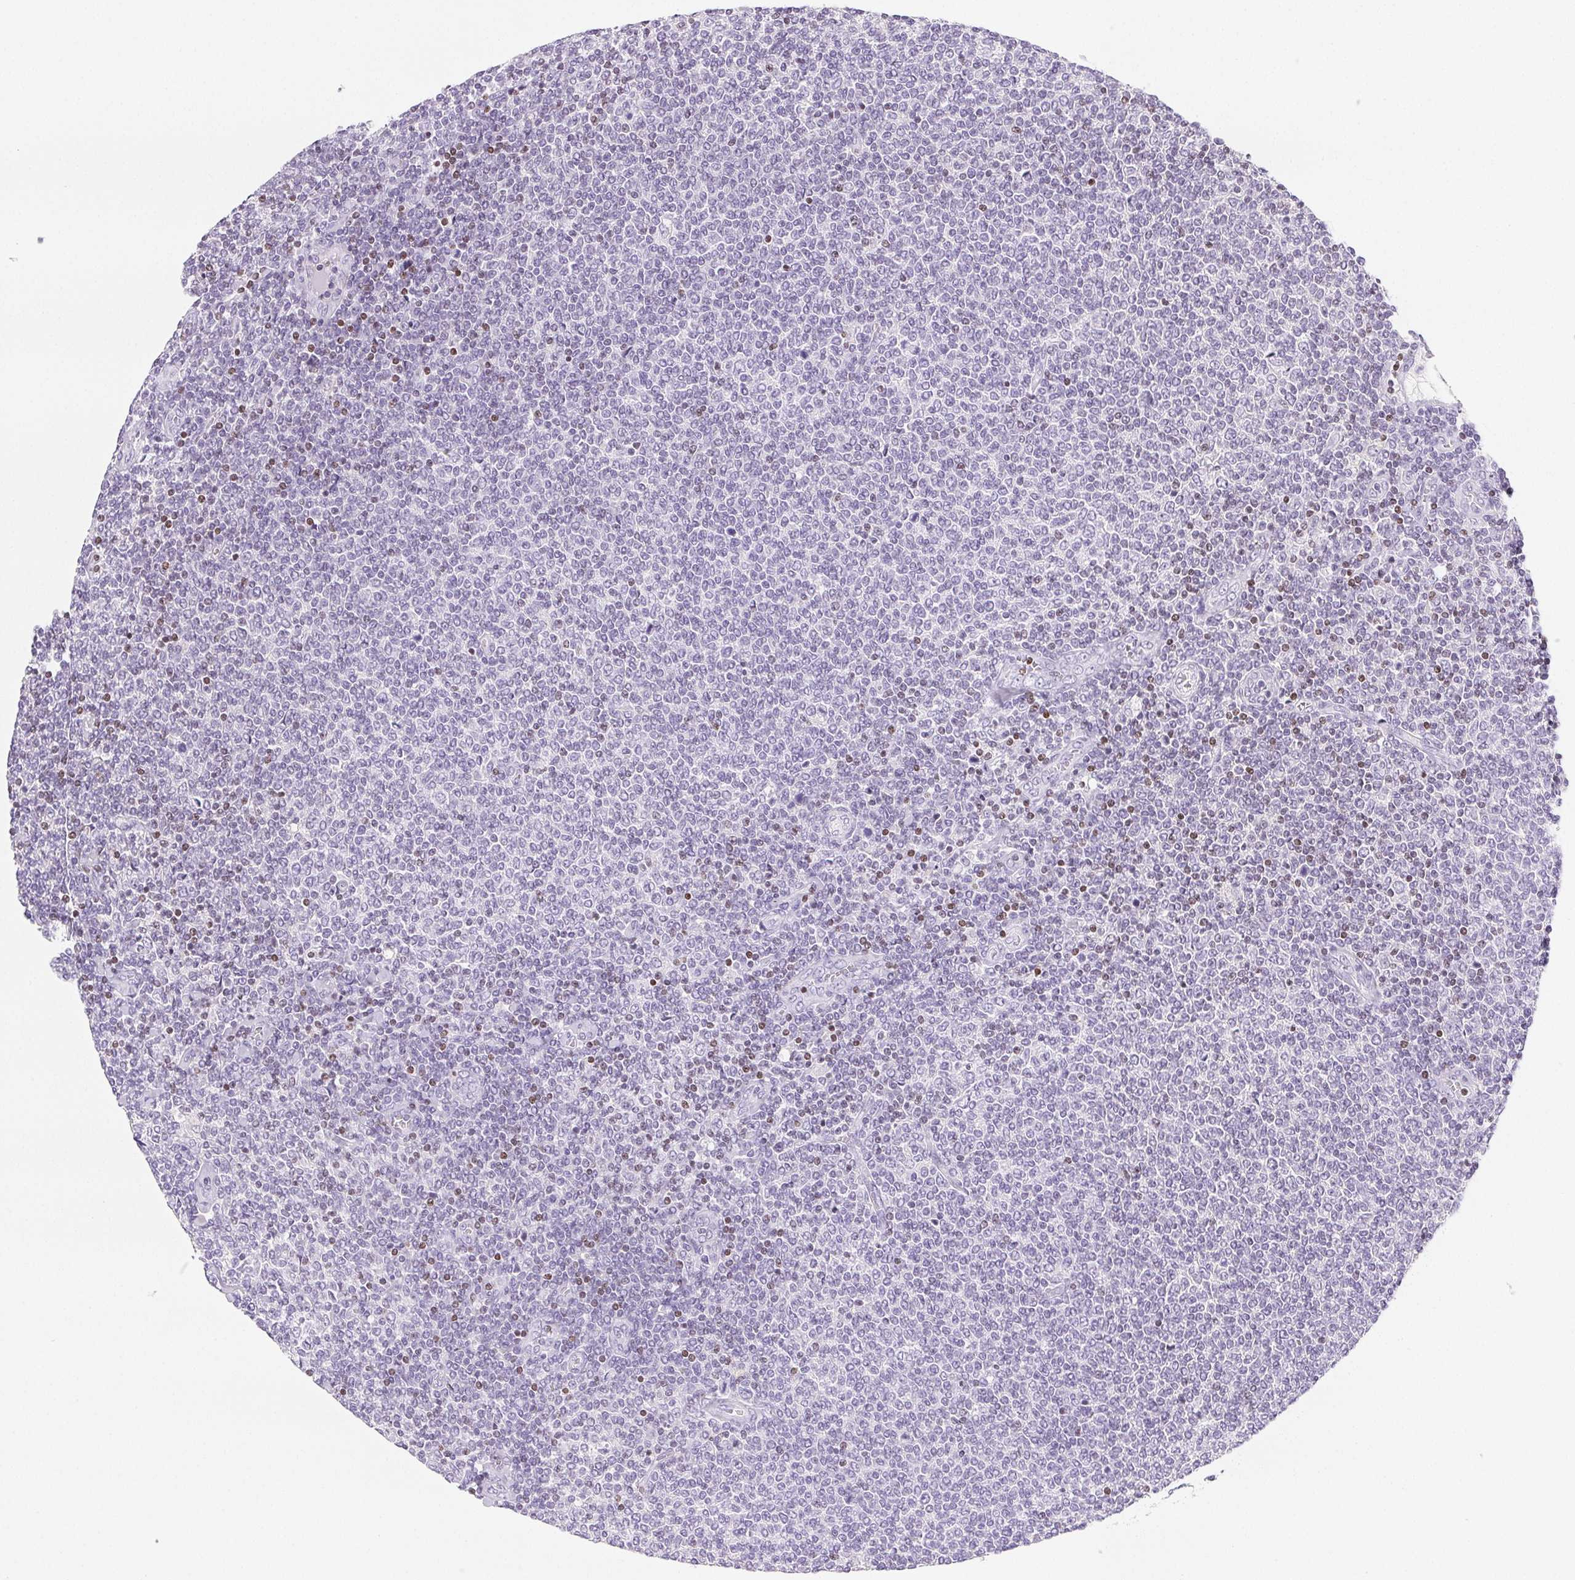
{"staining": {"intensity": "negative", "quantity": "none", "location": "none"}, "tissue": "lymphoma", "cell_type": "Tumor cells", "image_type": "cancer", "snomed": [{"axis": "morphology", "description": "Malignant lymphoma, non-Hodgkin's type, Low grade"}, {"axis": "topography", "description": "Lymph node"}], "caption": "The image demonstrates no staining of tumor cells in lymphoma. (Stains: DAB immunohistochemistry (IHC) with hematoxylin counter stain, Microscopy: brightfield microscopy at high magnification).", "gene": "BEND2", "patient": {"sex": "male", "age": 52}}